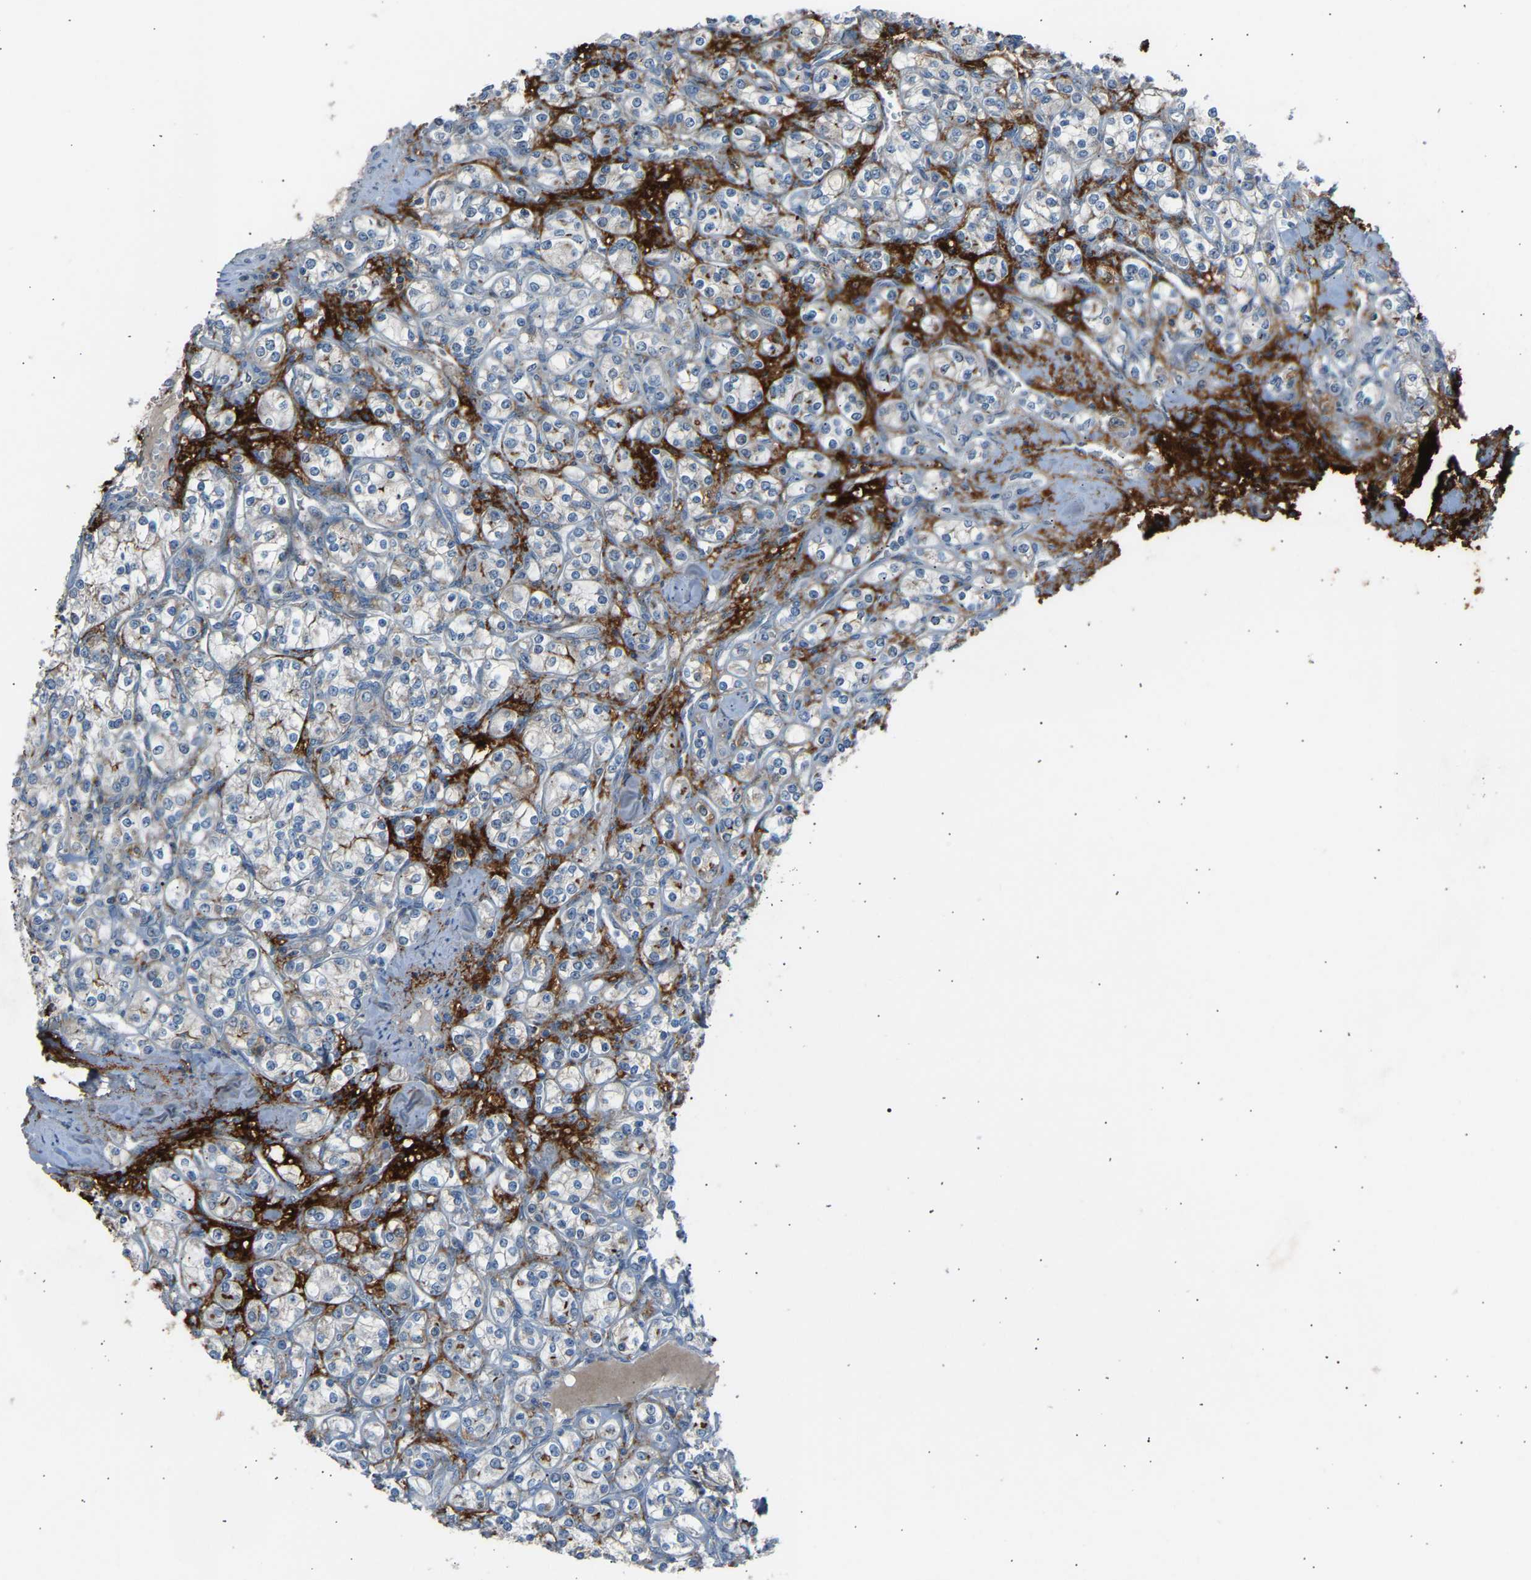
{"staining": {"intensity": "negative", "quantity": "none", "location": "none"}, "tissue": "renal cancer", "cell_type": "Tumor cells", "image_type": "cancer", "snomed": [{"axis": "morphology", "description": "Adenocarcinoma, NOS"}, {"axis": "topography", "description": "Kidney"}], "caption": "Tumor cells show no significant expression in renal cancer. The staining was performed using DAB (3,3'-diaminobenzidine) to visualize the protein expression in brown, while the nuclei were stained in blue with hematoxylin (Magnification: 20x).", "gene": "VPS41", "patient": {"sex": "male", "age": 77}}